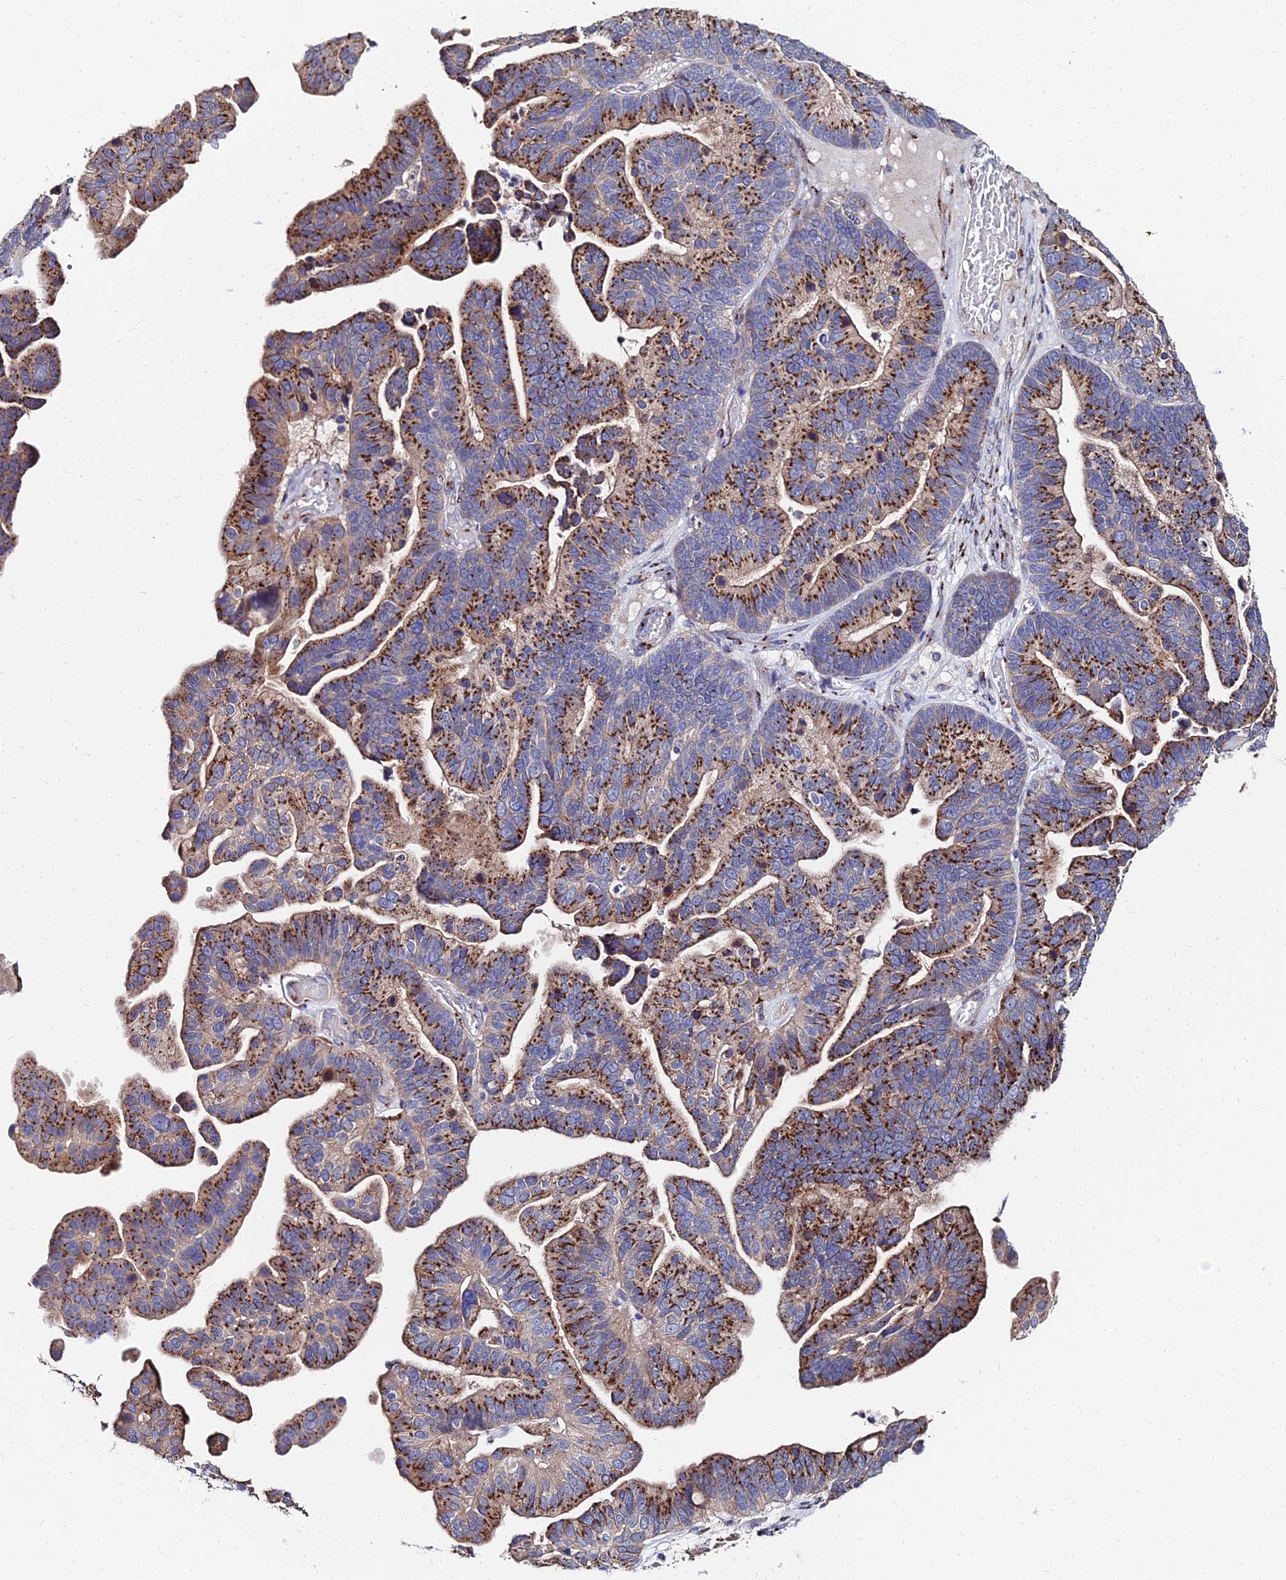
{"staining": {"intensity": "strong", "quantity": ">75%", "location": "cytoplasmic/membranous"}, "tissue": "ovarian cancer", "cell_type": "Tumor cells", "image_type": "cancer", "snomed": [{"axis": "morphology", "description": "Cystadenocarcinoma, serous, NOS"}, {"axis": "topography", "description": "Ovary"}], "caption": "Tumor cells show high levels of strong cytoplasmic/membranous positivity in about >75% of cells in ovarian cancer.", "gene": "BORCS8", "patient": {"sex": "female", "age": 56}}